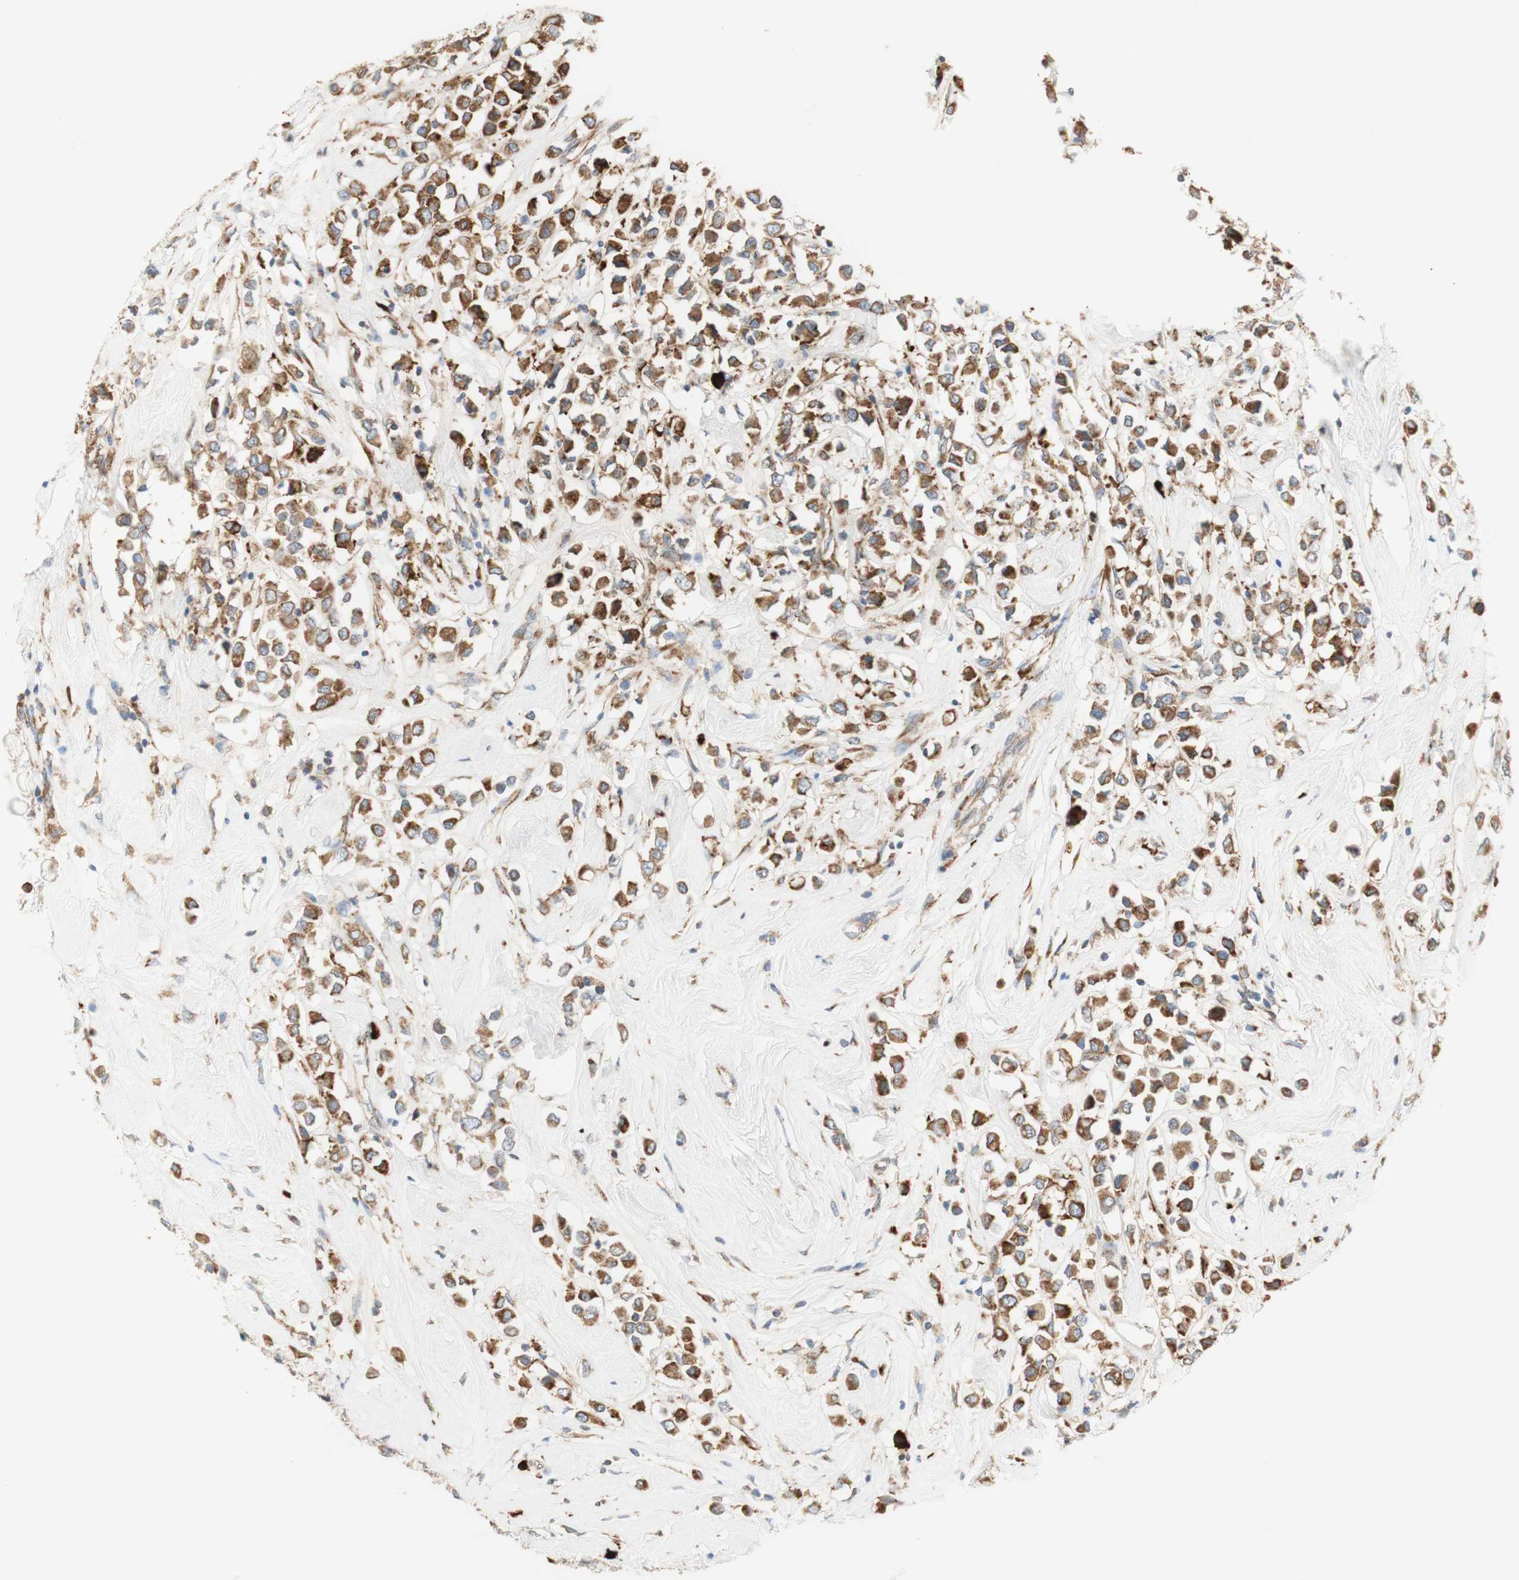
{"staining": {"intensity": "moderate", "quantity": ">75%", "location": "cytoplasmic/membranous"}, "tissue": "breast cancer", "cell_type": "Tumor cells", "image_type": "cancer", "snomed": [{"axis": "morphology", "description": "Duct carcinoma"}, {"axis": "topography", "description": "Breast"}], "caption": "Brown immunohistochemical staining in human breast cancer displays moderate cytoplasmic/membranous positivity in about >75% of tumor cells.", "gene": "MANF", "patient": {"sex": "female", "age": 61}}